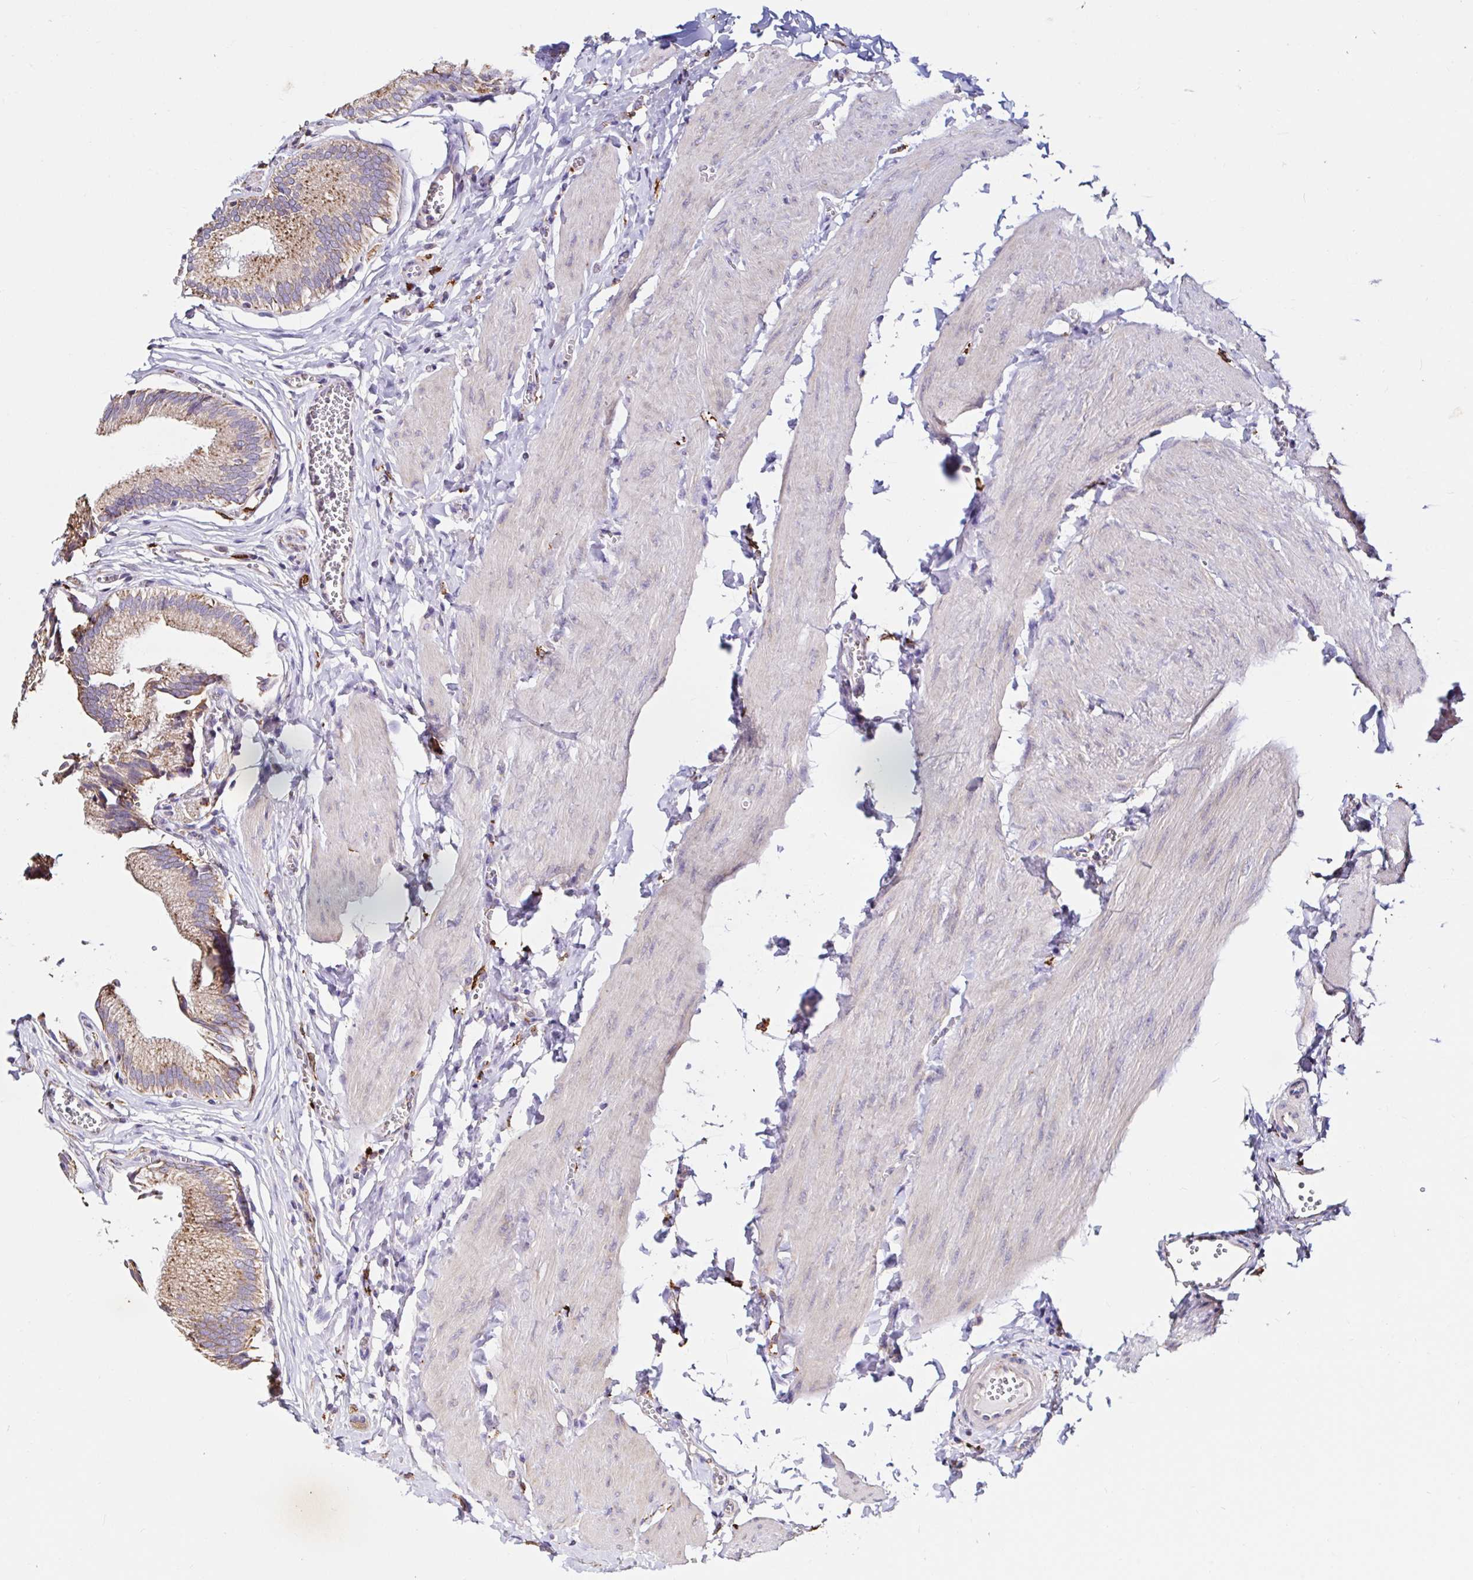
{"staining": {"intensity": "moderate", "quantity": ">75%", "location": "cytoplasmic/membranous"}, "tissue": "gallbladder", "cell_type": "Glandular cells", "image_type": "normal", "snomed": [{"axis": "morphology", "description": "Normal tissue, NOS"}, {"axis": "topography", "description": "Gallbladder"}, {"axis": "topography", "description": "Peripheral nerve tissue"}], "caption": "IHC photomicrograph of normal gallbladder stained for a protein (brown), which reveals medium levels of moderate cytoplasmic/membranous positivity in about >75% of glandular cells.", "gene": "MSR1", "patient": {"sex": "male", "age": 17}}